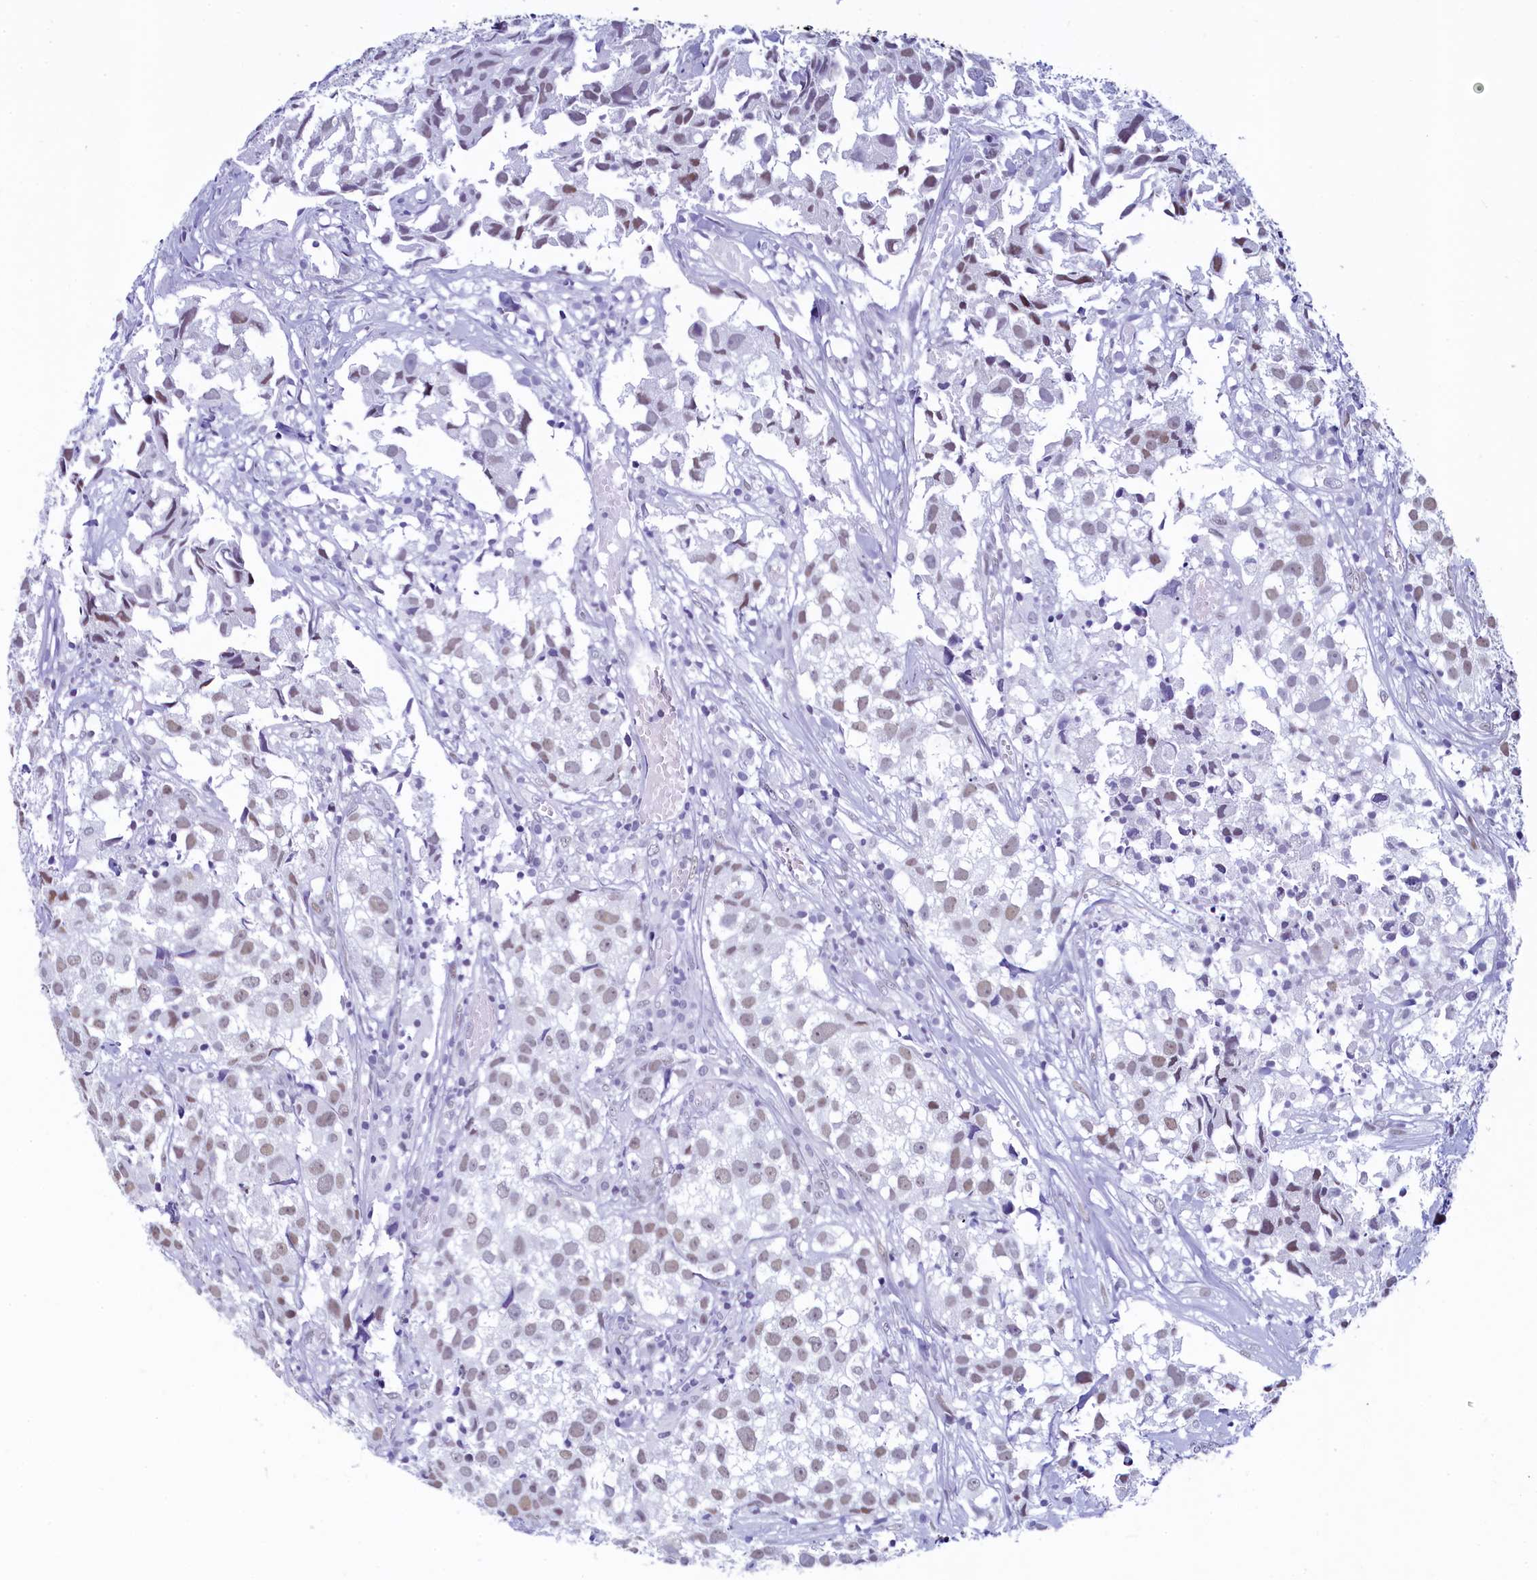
{"staining": {"intensity": "weak", "quantity": "25%-75%", "location": "nuclear"}, "tissue": "urothelial cancer", "cell_type": "Tumor cells", "image_type": "cancer", "snomed": [{"axis": "morphology", "description": "Urothelial carcinoma, High grade"}, {"axis": "topography", "description": "Urinary bladder"}], "caption": "IHC (DAB) staining of urothelial cancer displays weak nuclear protein positivity in approximately 25%-75% of tumor cells.", "gene": "SUGP2", "patient": {"sex": "female", "age": 75}}